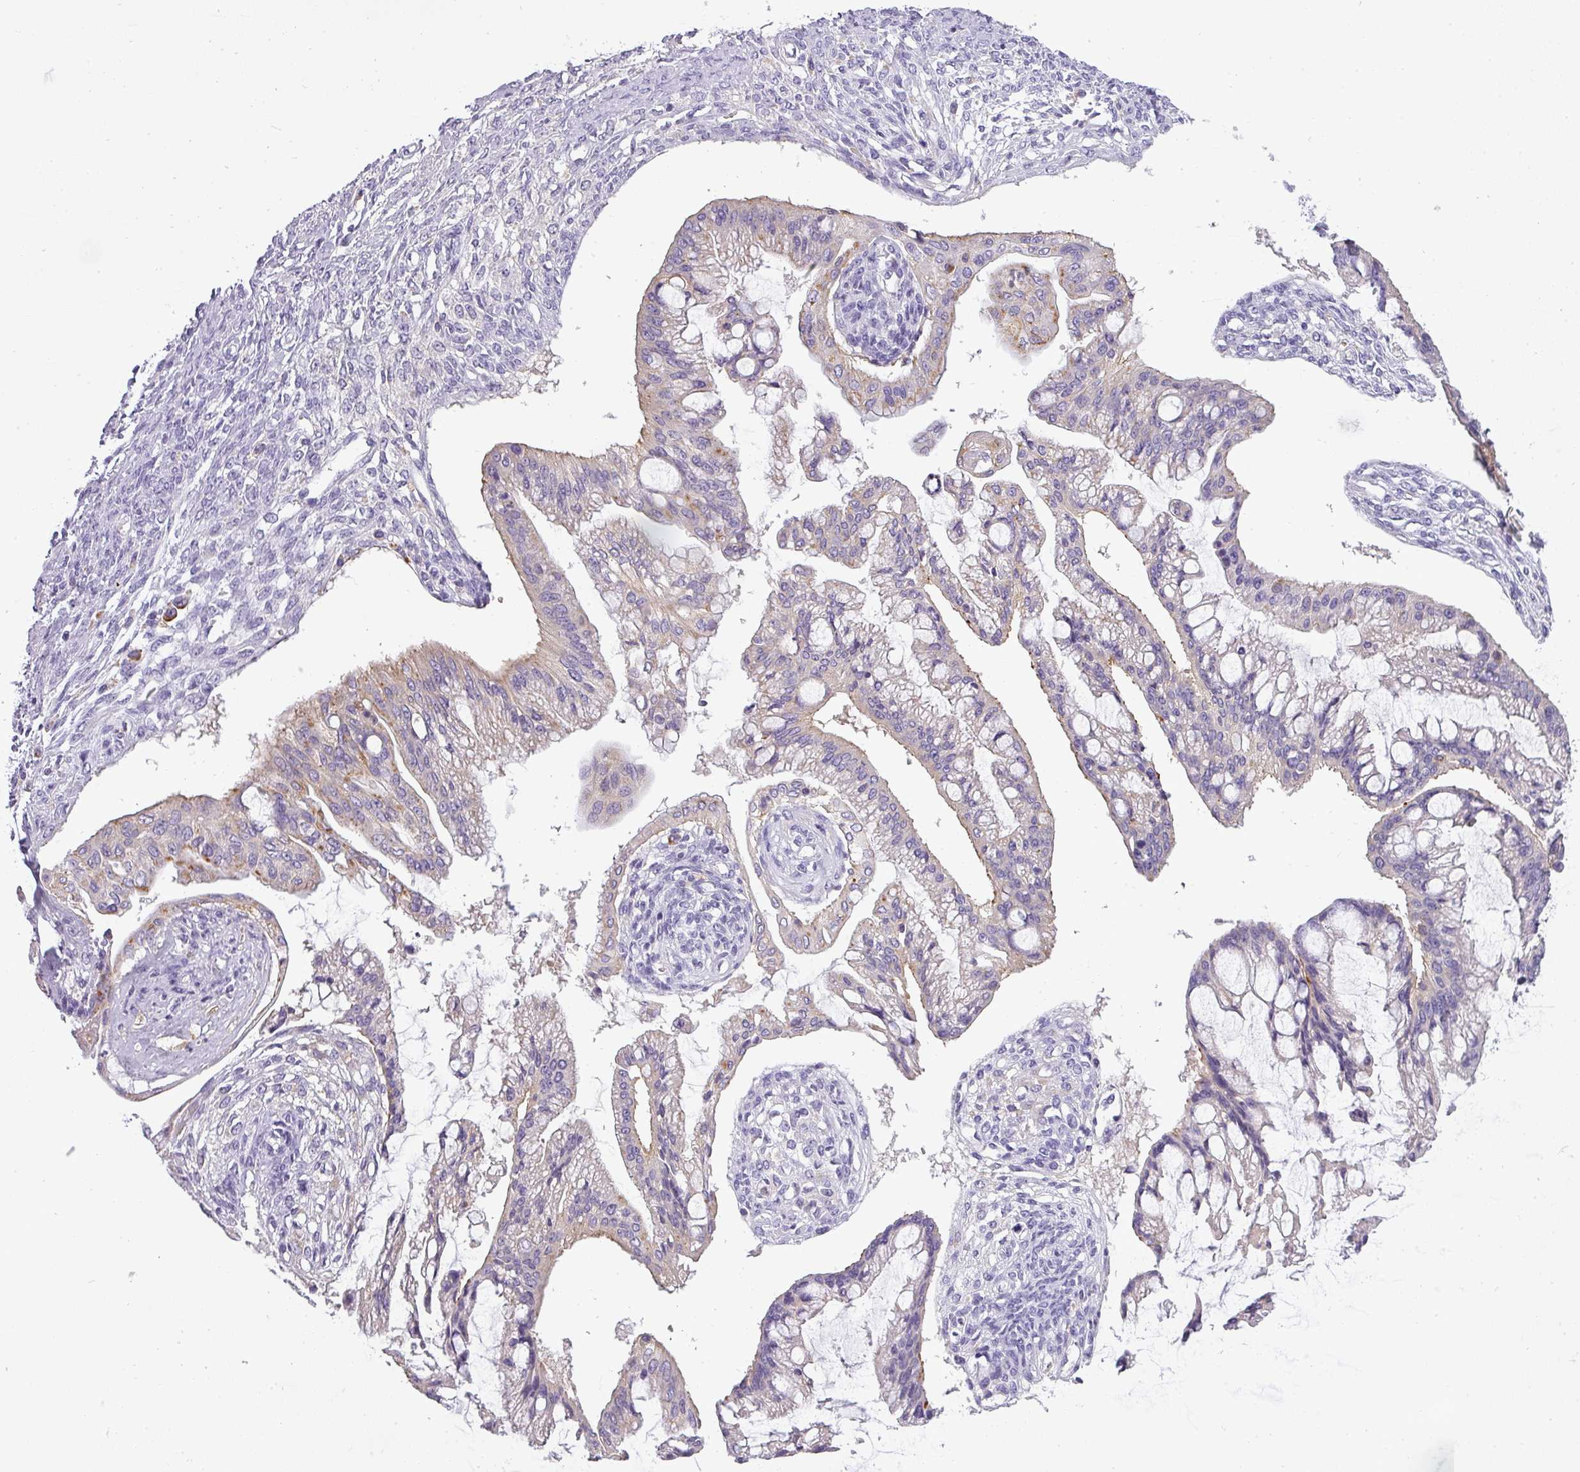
{"staining": {"intensity": "weak", "quantity": "<25%", "location": "cytoplasmic/membranous"}, "tissue": "ovarian cancer", "cell_type": "Tumor cells", "image_type": "cancer", "snomed": [{"axis": "morphology", "description": "Cystadenocarcinoma, mucinous, NOS"}, {"axis": "topography", "description": "Ovary"}], "caption": "DAB (3,3'-diaminobenzidine) immunohistochemical staining of ovarian mucinous cystadenocarcinoma demonstrates no significant positivity in tumor cells.", "gene": "ATP6V1D", "patient": {"sex": "female", "age": 73}}